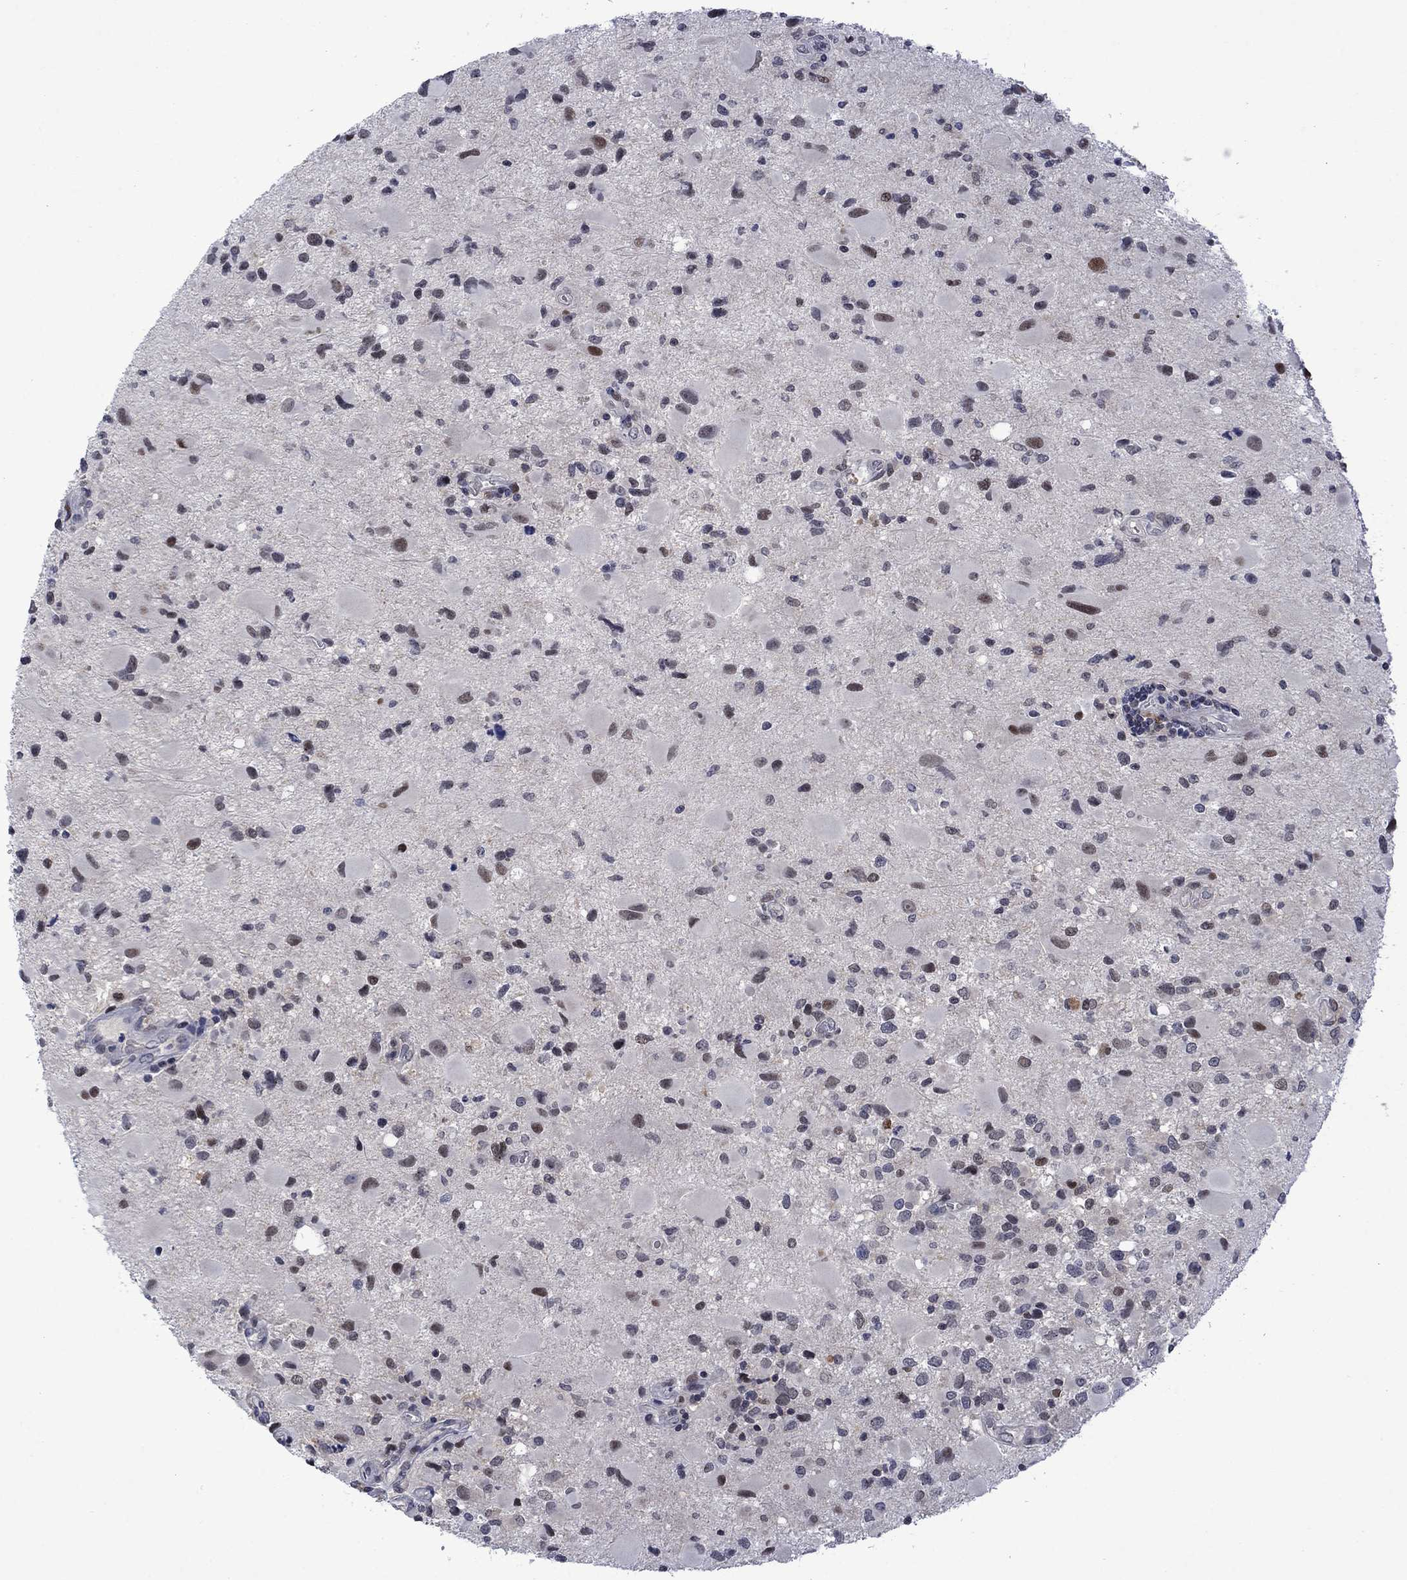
{"staining": {"intensity": "negative", "quantity": "none", "location": "none"}, "tissue": "glioma", "cell_type": "Tumor cells", "image_type": "cancer", "snomed": [{"axis": "morphology", "description": "Glioma, malignant, Low grade"}, {"axis": "topography", "description": "Brain"}], "caption": "Immunohistochemistry (IHC) of low-grade glioma (malignant) shows no expression in tumor cells.", "gene": "AGL", "patient": {"sex": "female", "age": 32}}